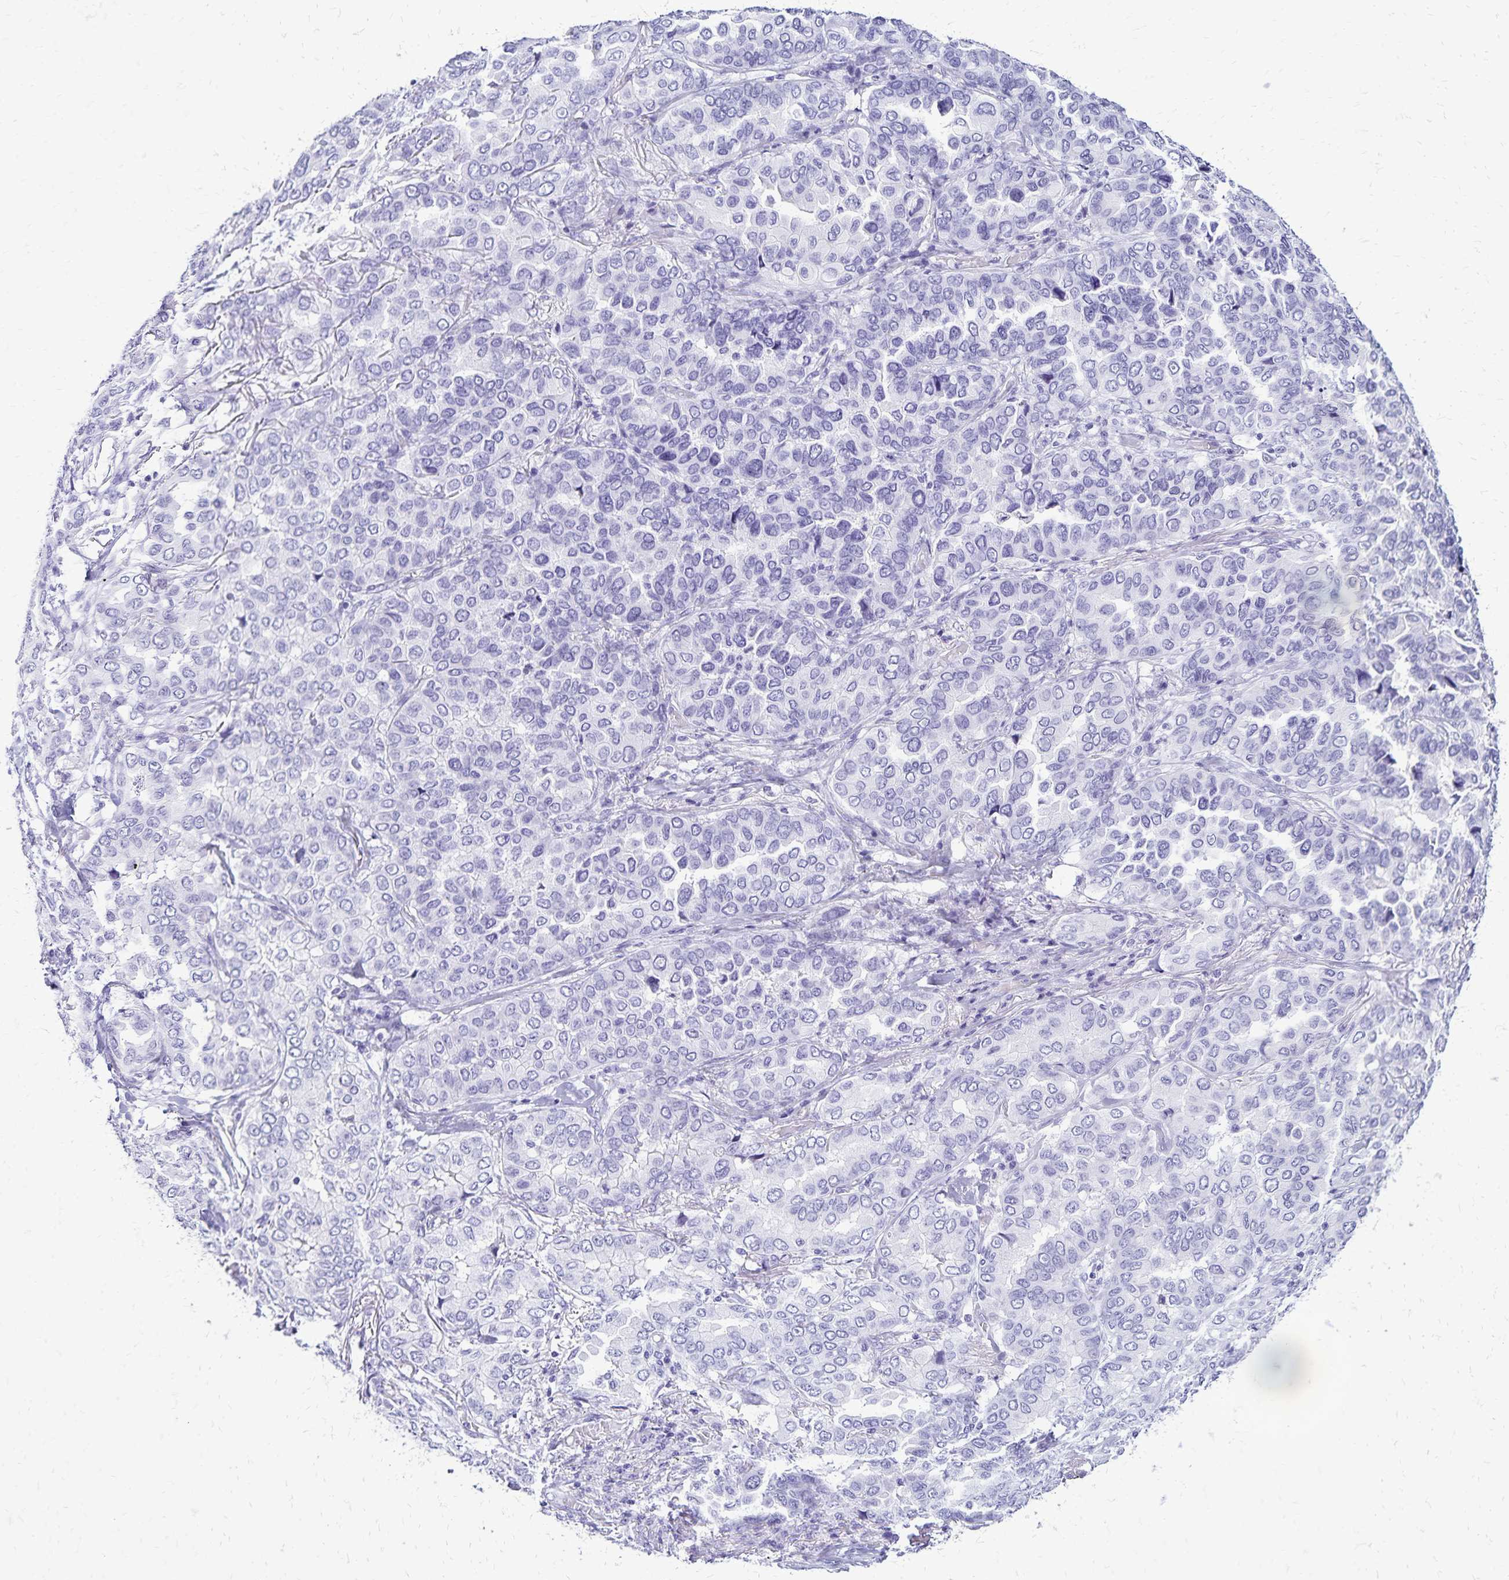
{"staining": {"intensity": "negative", "quantity": "none", "location": "none"}, "tissue": "lung cancer", "cell_type": "Tumor cells", "image_type": "cancer", "snomed": [{"axis": "morphology", "description": "Aneuploidy"}, {"axis": "morphology", "description": "Adenocarcinoma, NOS"}, {"axis": "morphology", "description": "Adenocarcinoma, metastatic, NOS"}, {"axis": "topography", "description": "Lymph node"}, {"axis": "topography", "description": "Lung"}], "caption": "This is an IHC image of human lung cancer (metastatic adenocarcinoma). There is no positivity in tumor cells.", "gene": "LIN28B", "patient": {"sex": "female", "age": 48}}